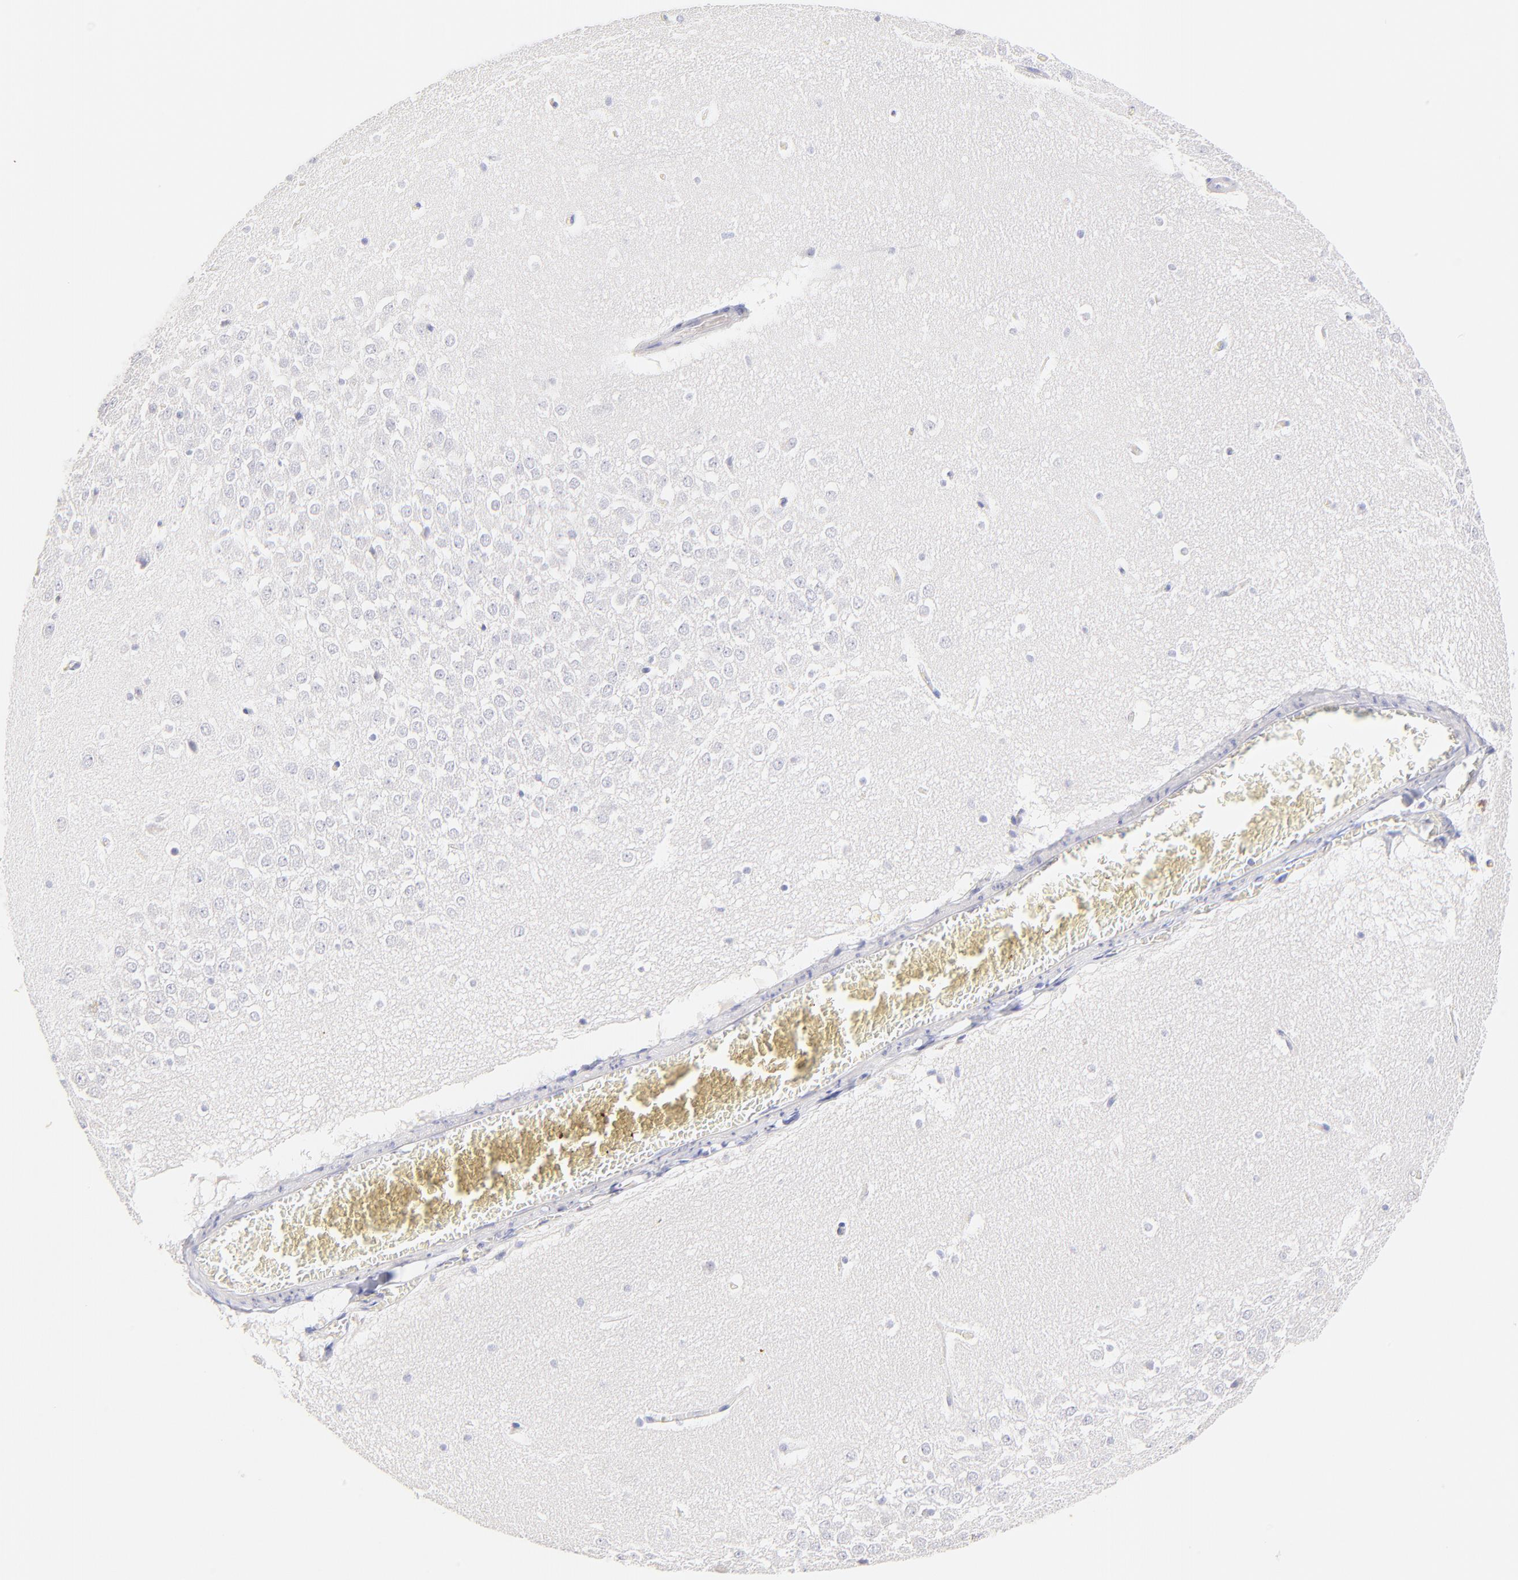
{"staining": {"intensity": "negative", "quantity": "none", "location": "none"}, "tissue": "hippocampus", "cell_type": "Glial cells", "image_type": "normal", "snomed": [{"axis": "morphology", "description": "Normal tissue, NOS"}, {"axis": "topography", "description": "Hippocampus"}], "caption": "High power microscopy photomicrograph of an IHC histopathology image of unremarkable hippocampus, revealing no significant staining in glial cells. (Immunohistochemistry, brightfield microscopy, high magnification).", "gene": "ASB9", "patient": {"sex": "male", "age": 45}}